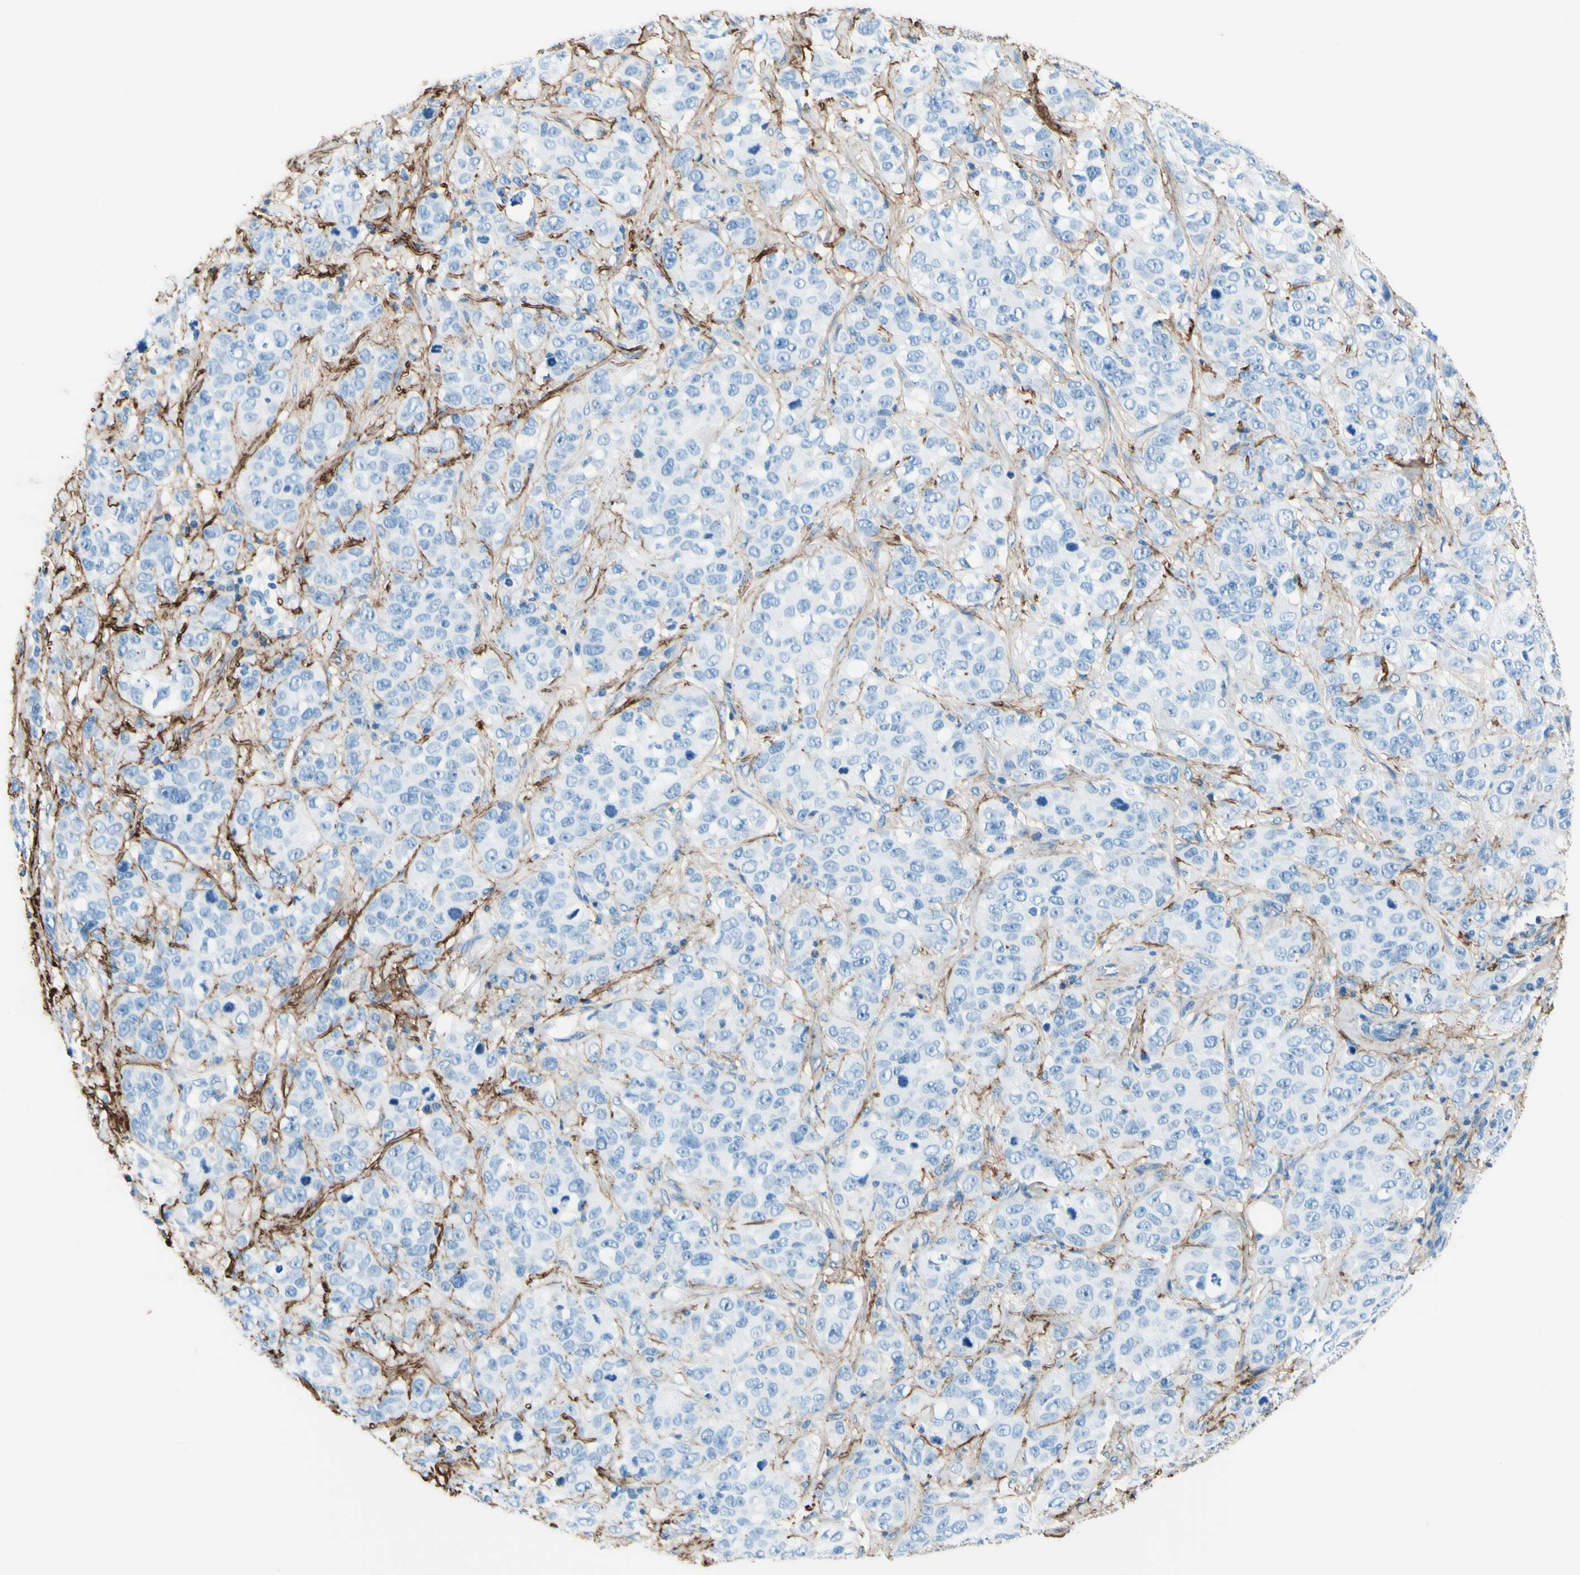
{"staining": {"intensity": "negative", "quantity": "none", "location": "none"}, "tissue": "stomach cancer", "cell_type": "Tumor cells", "image_type": "cancer", "snomed": [{"axis": "morphology", "description": "Adenocarcinoma, NOS"}, {"axis": "topography", "description": "Stomach"}], "caption": "A histopathology image of stomach cancer (adenocarcinoma) stained for a protein displays no brown staining in tumor cells.", "gene": "MFAP5", "patient": {"sex": "male", "age": 48}}